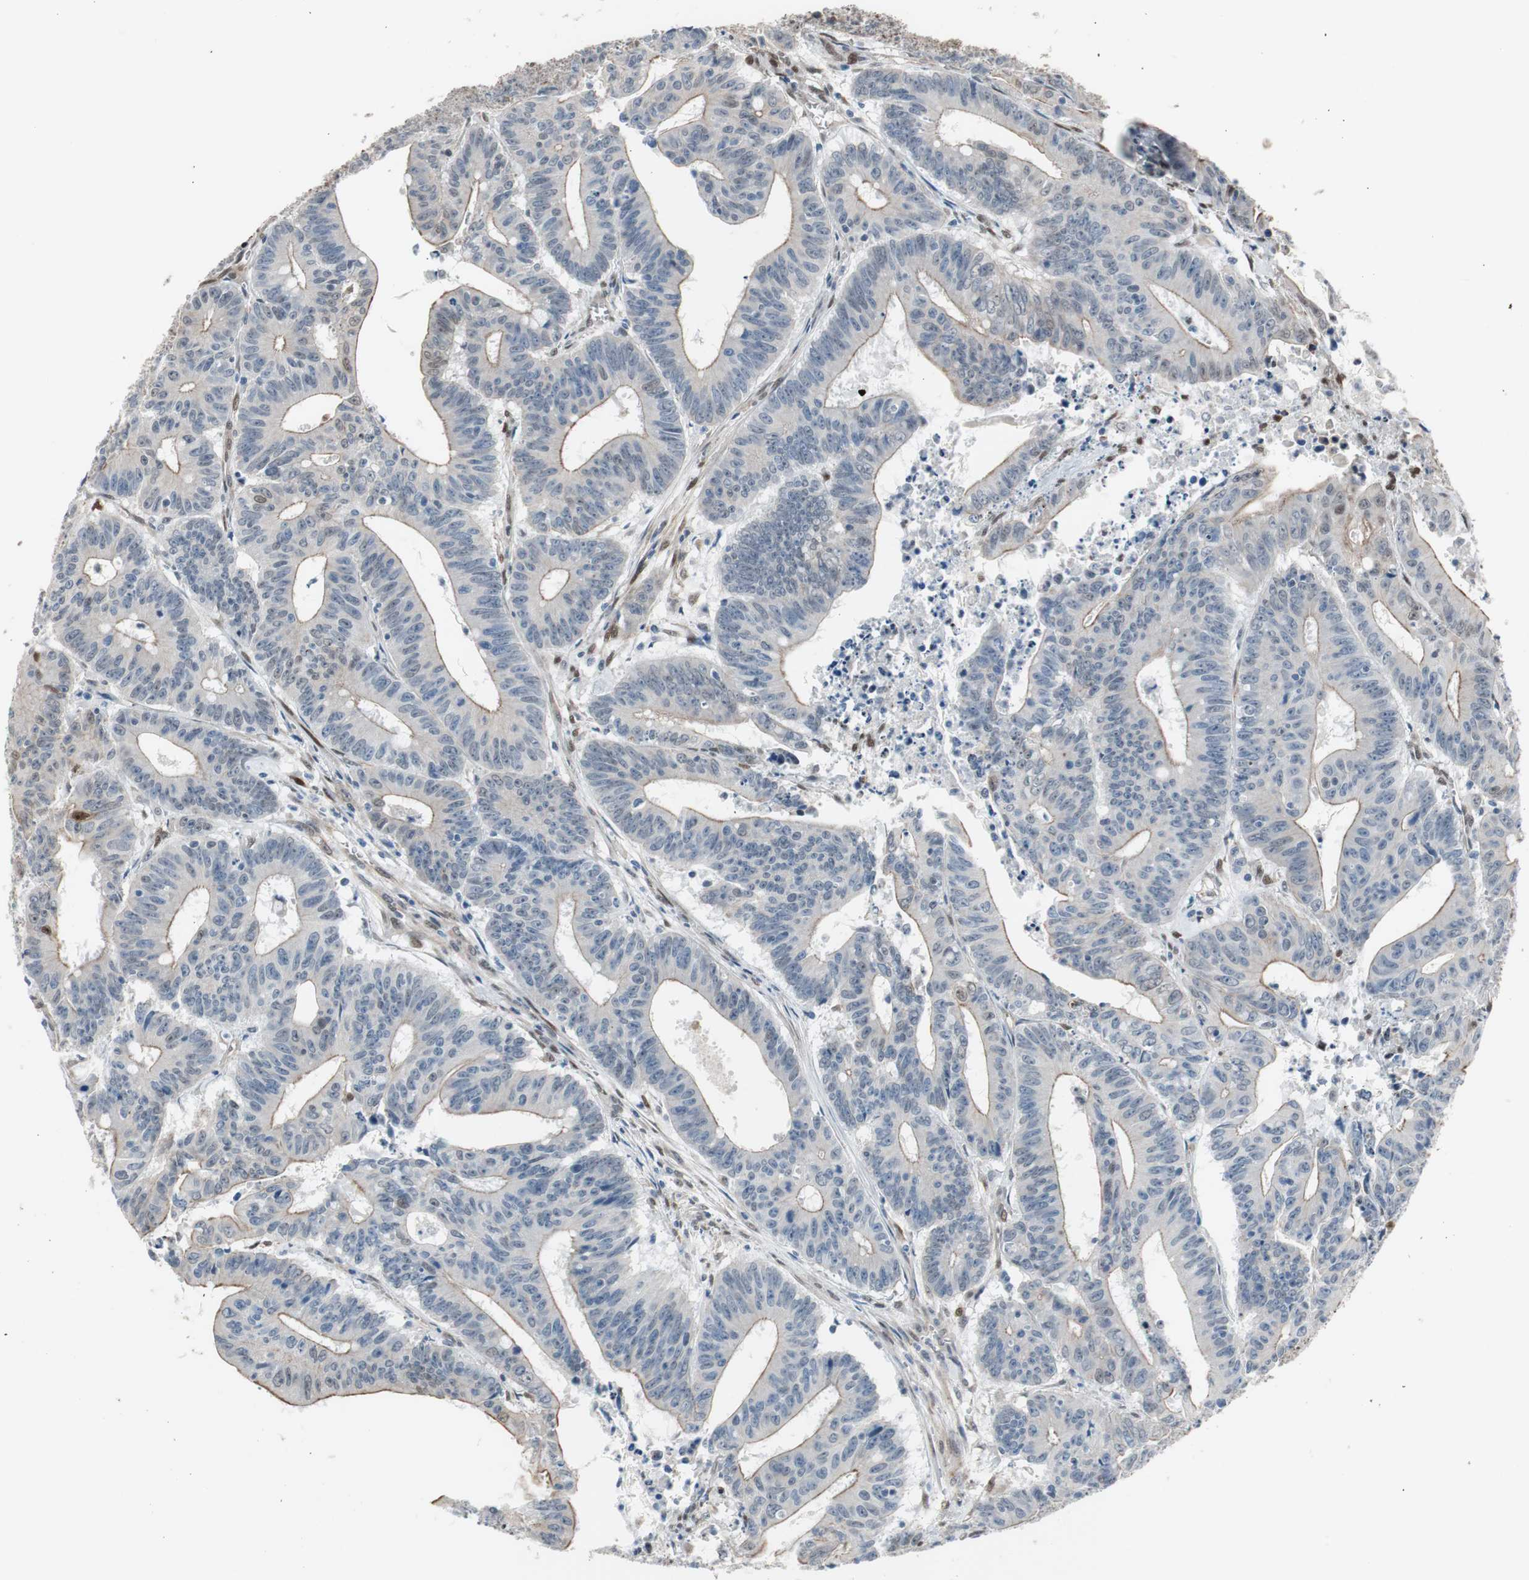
{"staining": {"intensity": "weak", "quantity": "<25%", "location": "cytoplasmic/membranous"}, "tissue": "colorectal cancer", "cell_type": "Tumor cells", "image_type": "cancer", "snomed": [{"axis": "morphology", "description": "Adenocarcinoma, NOS"}, {"axis": "topography", "description": "Colon"}], "caption": "Micrograph shows no protein staining in tumor cells of colorectal adenocarcinoma tissue.", "gene": "PML", "patient": {"sex": "male", "age": 45}}